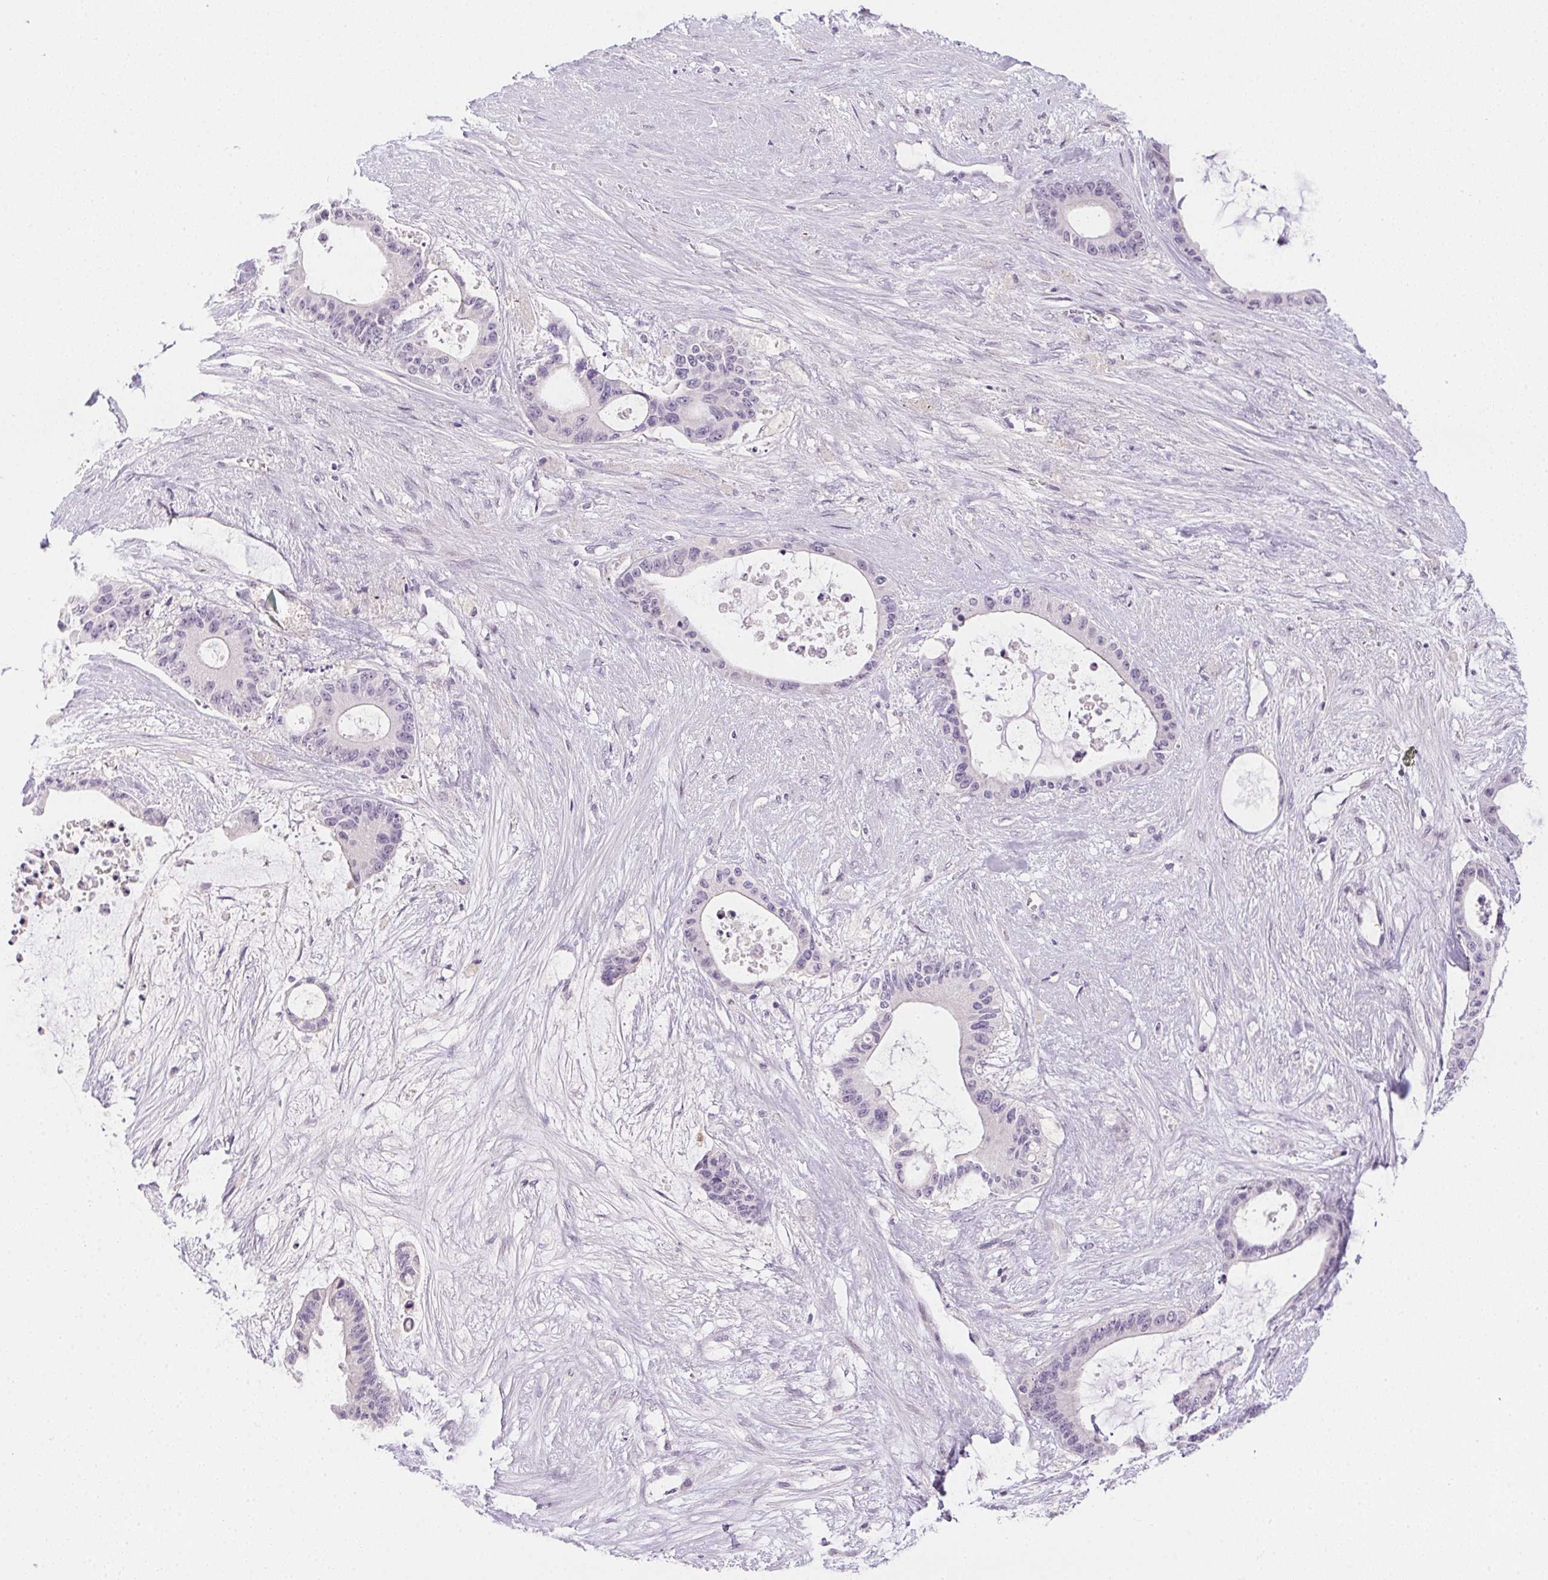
{"staining": {"intensity": "negative", "quantity": "none", "location": "none"}, "tissue": "liver cancer", "cell_type": "Tumor cells", "image_type": "cancer", "snomed": [{"axis": "morphology", "description": "Normal tissue, NOS"}, {"axis": "morphology", "description": "Cholangiocarcinoma"}, {"axis": "topography", "description": "Liver"}, {"axis": "topography", "description": "Peripheral nerve tissue"}], "caption": "Liver cancer (cholangiocarcinoma) was stained to show a protein in brown. There is no significant expression in tumor cells.", "gene": "GSDMC", "patient": {"sex": "female", "age": 73}}